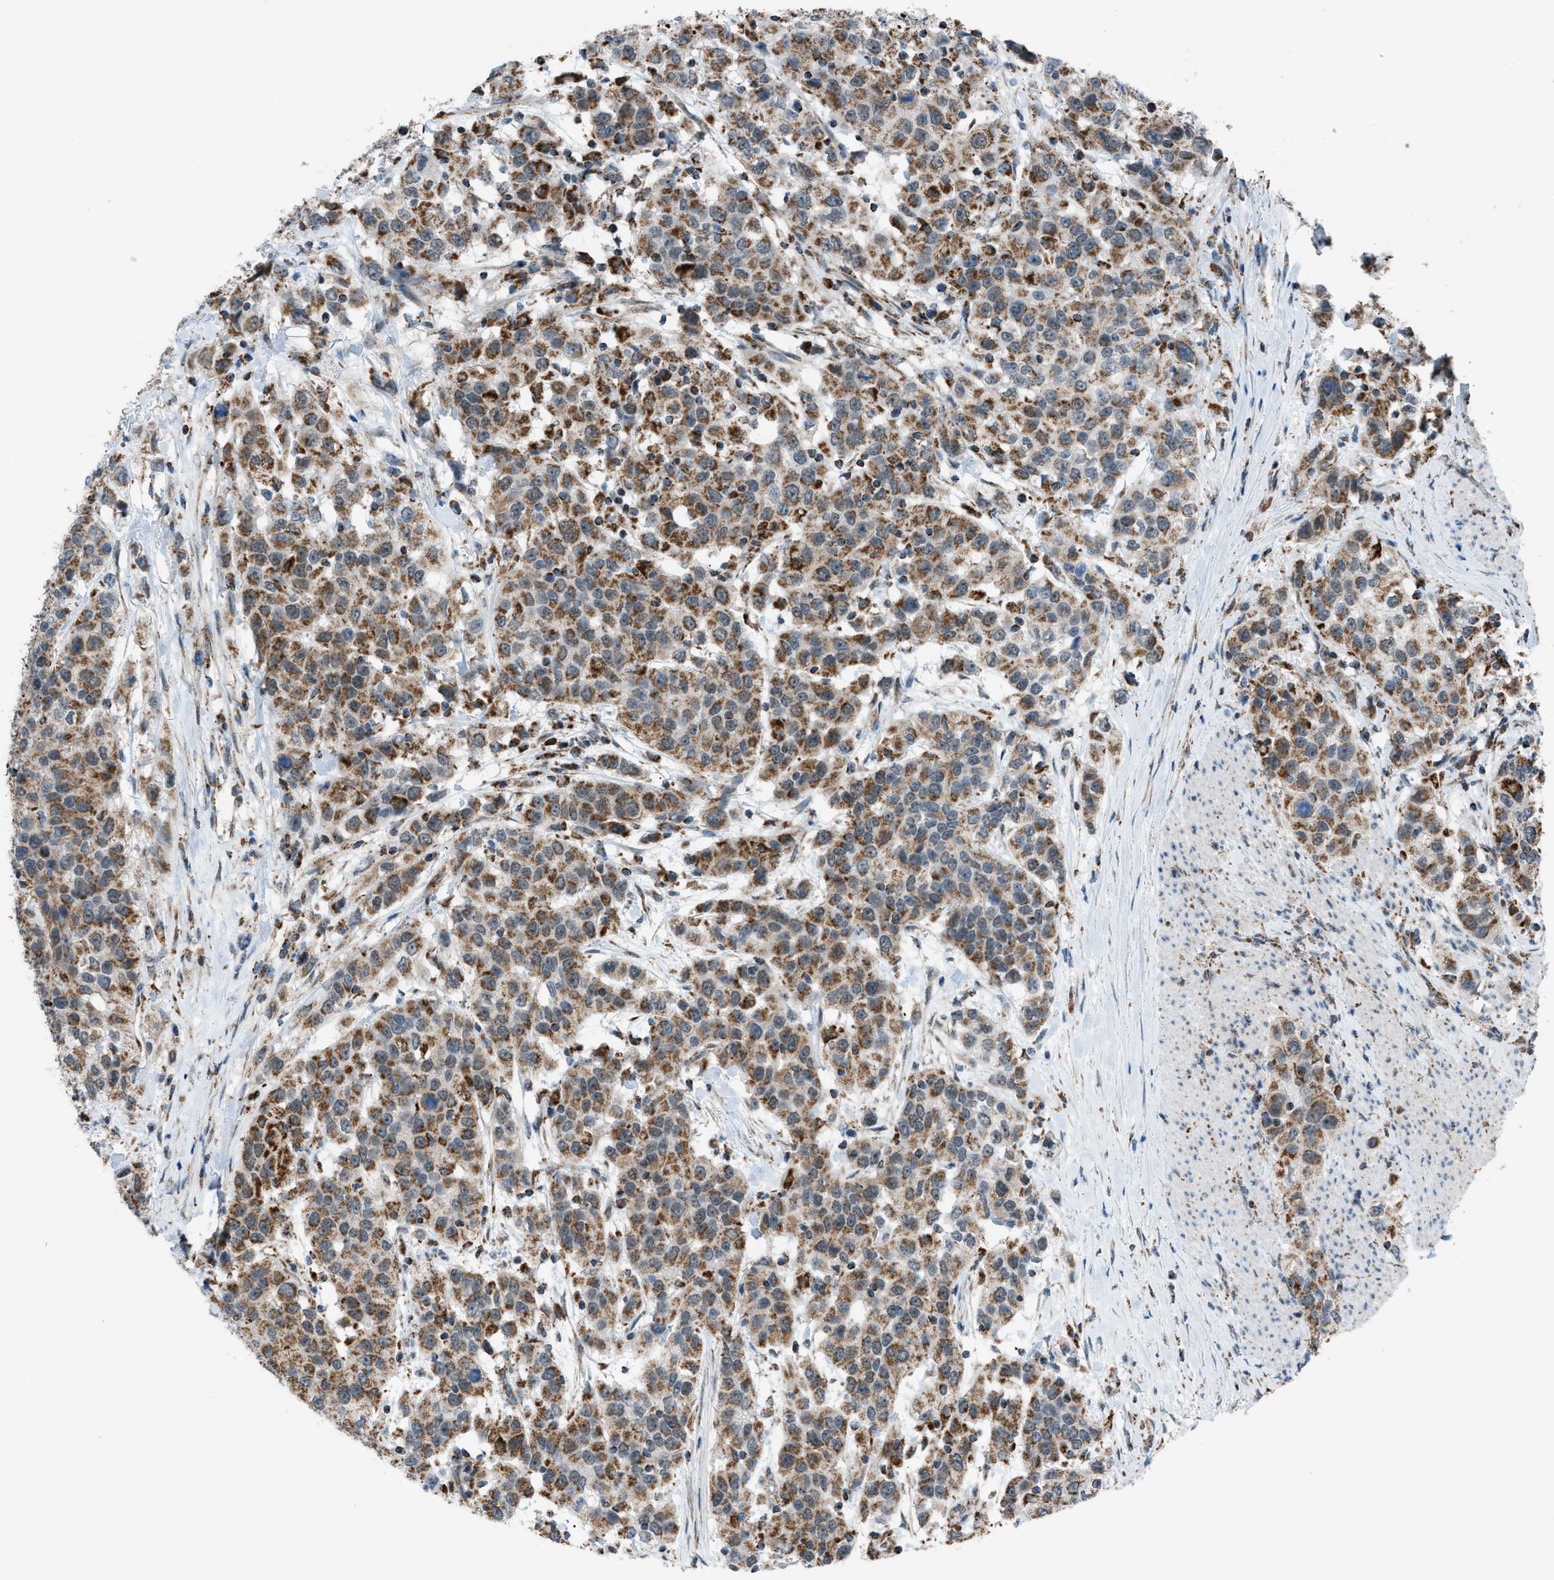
{"staining": {"intensity": "moderate", "quantity": ">75%", "location": "cytoplasmic/membranous"}, "tissue": "urothelial cancer", "cell_type": "Tumor cells", "image_type": "cancer", "snomed": [{"axis": "morphology", "description": "Urothelial carcinoma, High grade"}, {"axis": "topography", "description": "Urinary bladder"}], "caption": "Protein staining demonstrates moderate cytoplasmic/membranous staining in approximately >75% of tumor cells in urothelial cancer. (DAB (3,3'-diaminobenzidine) IHC, brown staining for protein, blue staining for nuclei).", "gene": "SRM", "patient": {"sex": "female", "age": 80}}